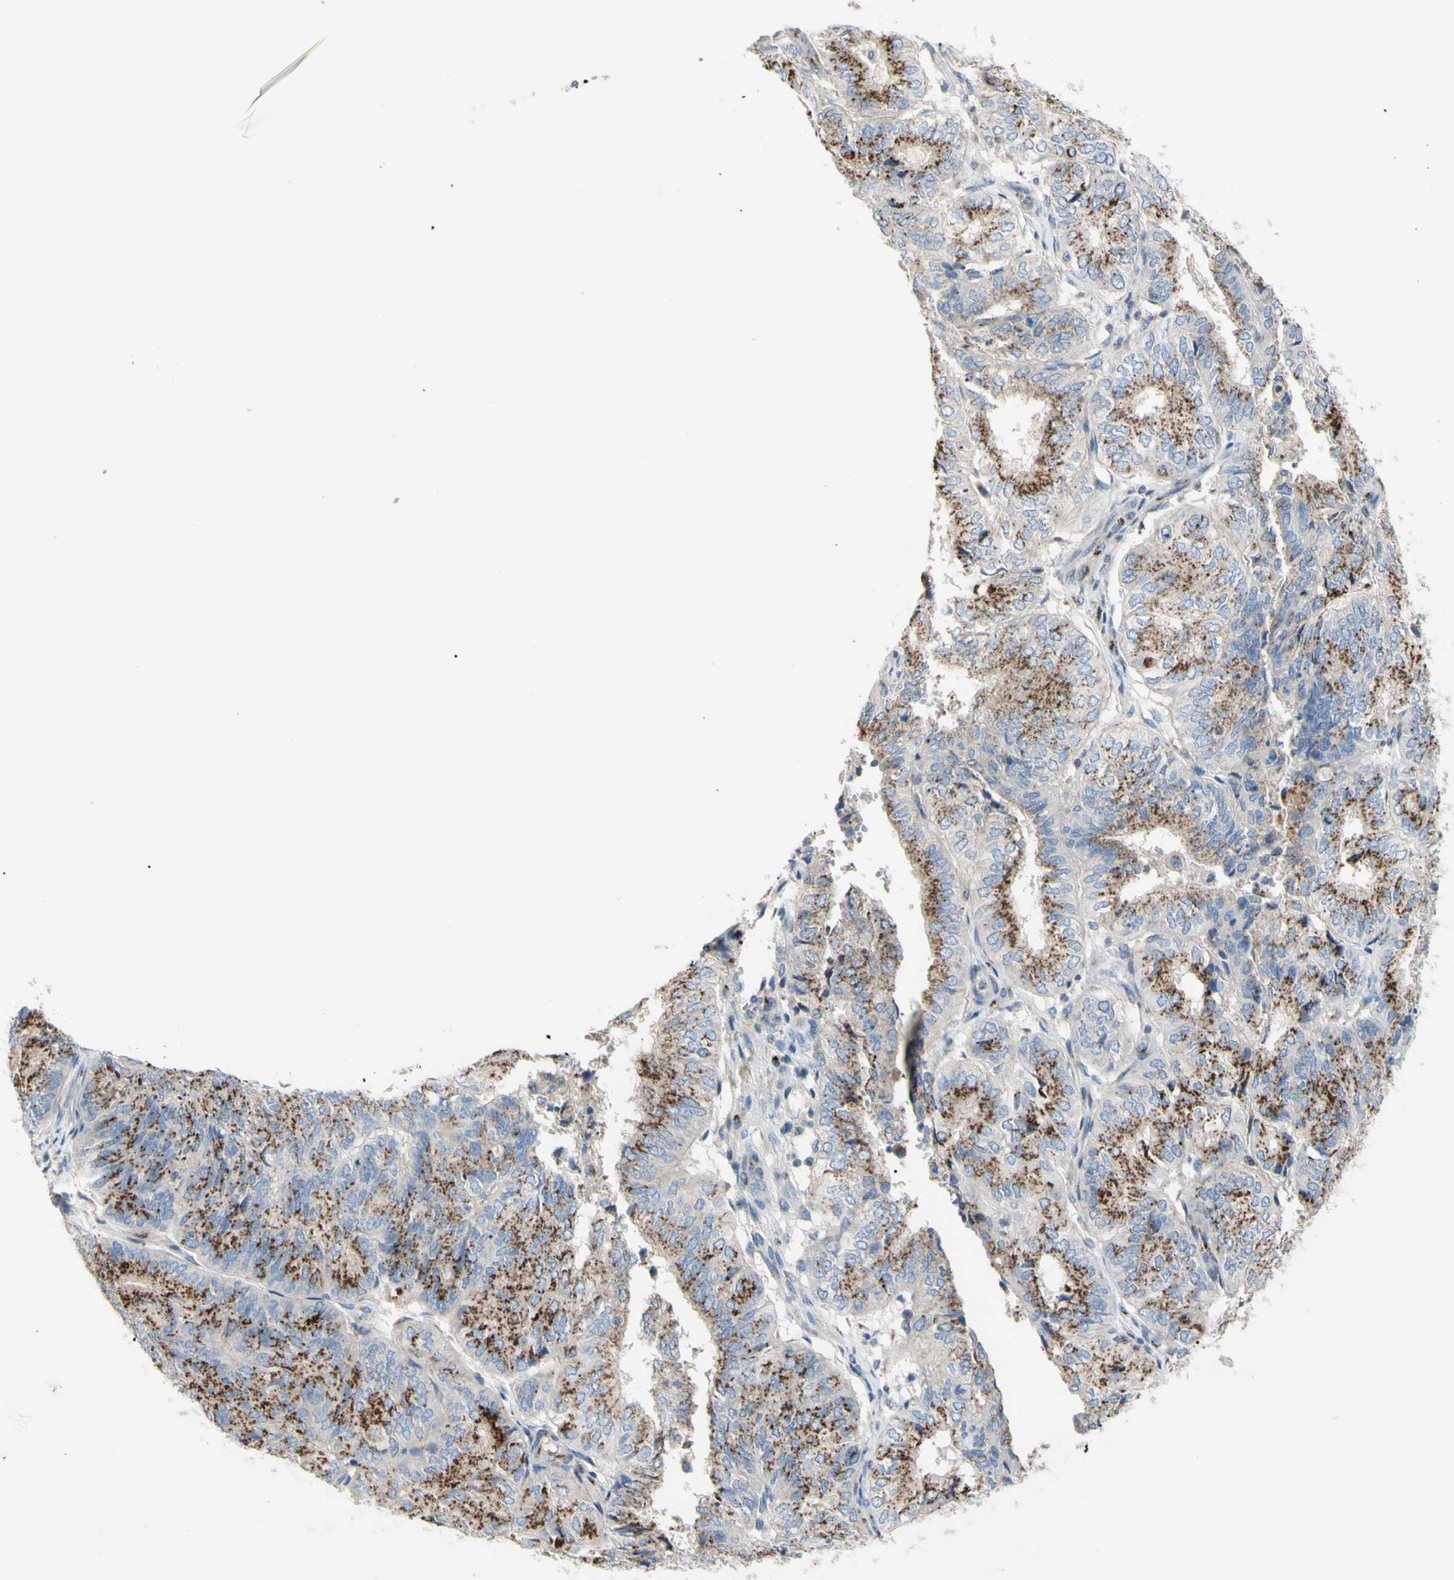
{"staining": {"intensity": "moderate", "quantity": ">75%", "location": "cytoplasmic/membranous"}, "tissue": "endometrial cancer", "cell_type": "Tumor cells", "image_type": "cancer", "snomed": [{"axis": "morphology", "description": "Adenocarcinoma, NOS"}, {"axis": "topography", "description": "Uterus"}], "caption": "An image of human endometrial cancer (adenocarcinoma) stained for a protein exhibits moderate cytoplasmic/membranous brown staining in tumor cells.", "gene": "B4GALT3", "patient": {"sex": "female", "age": 60}}